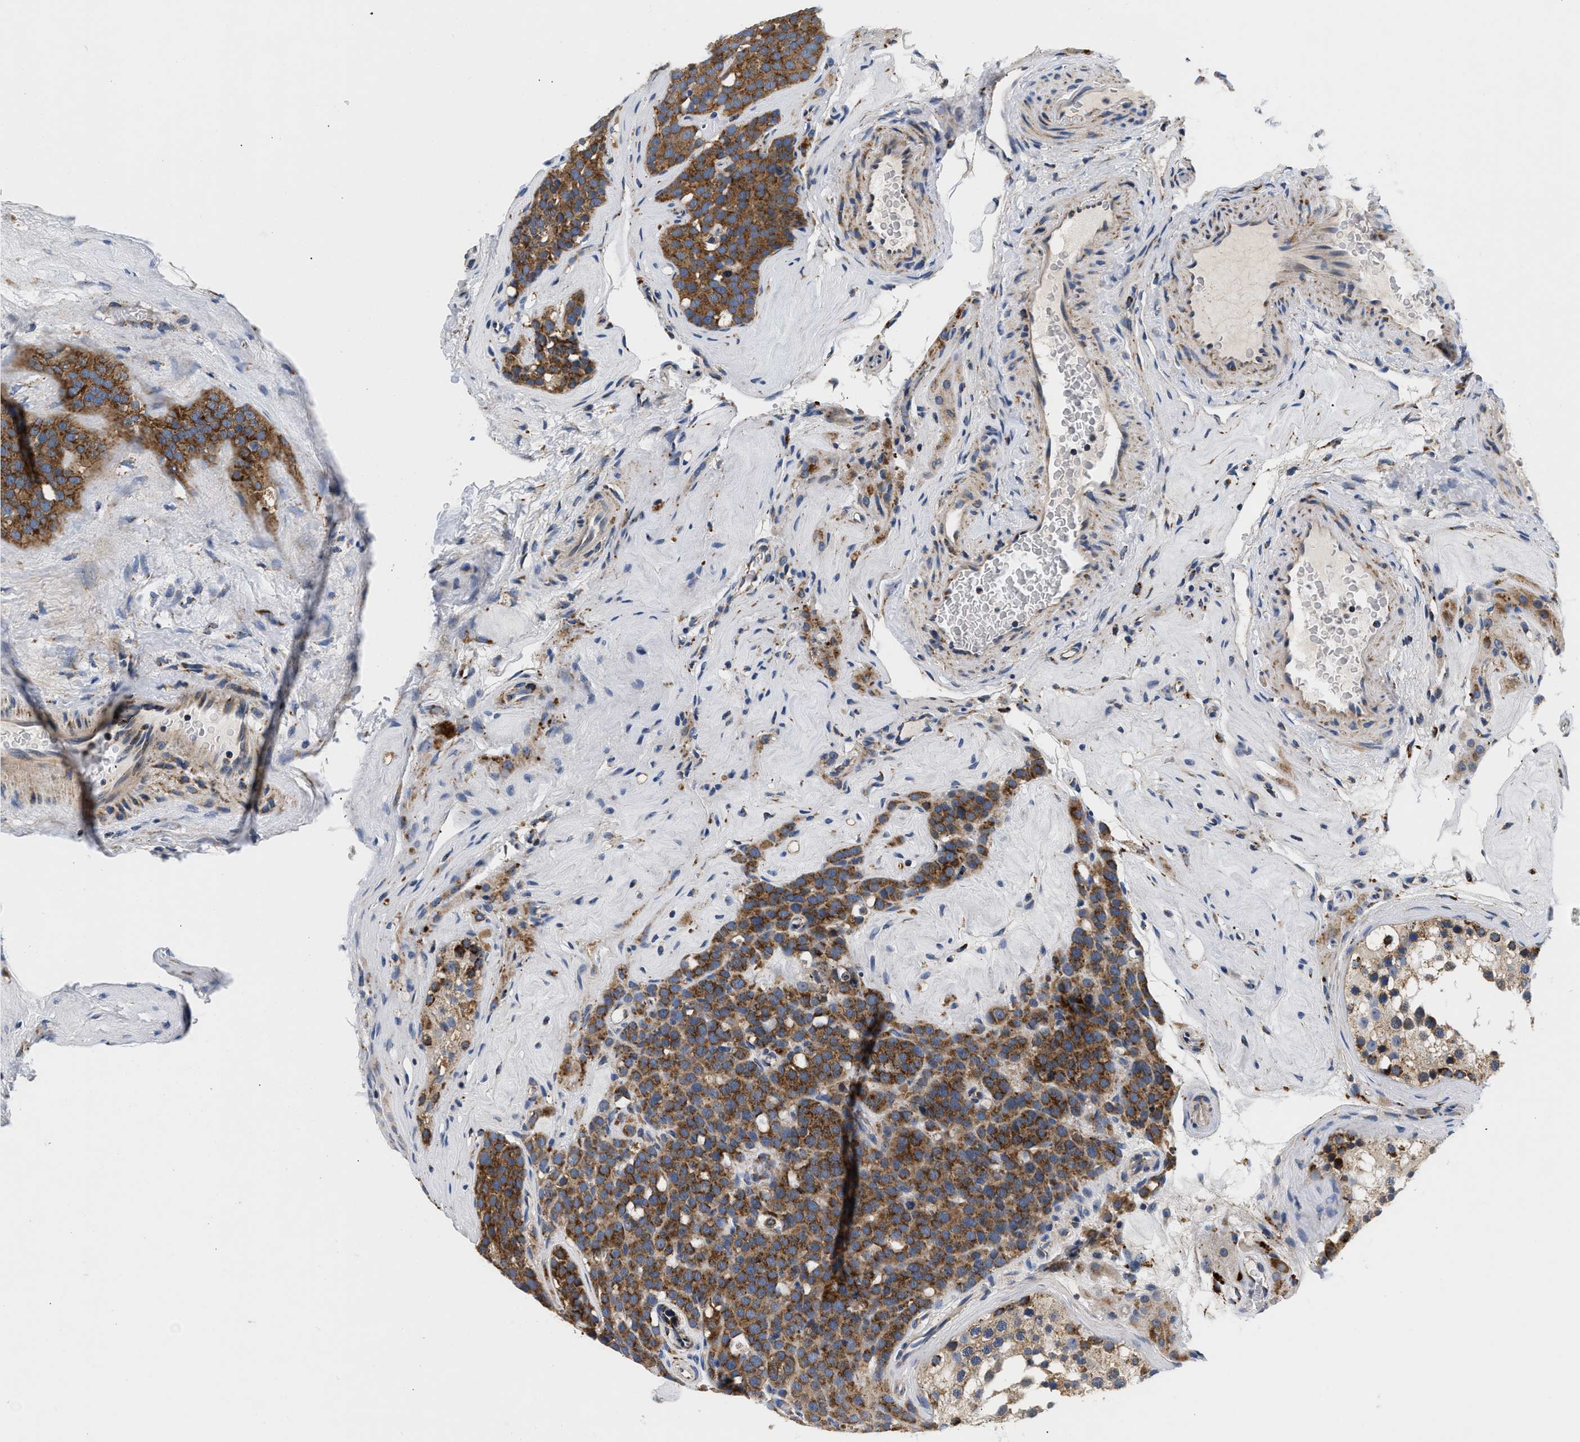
{"staining": {"intensity": "strong", "quantity": ">75%", "location": "cytoplasmic/membranous"}, "tissue": "testis cancer", "cell_type": "Tumor cells", "image_type": "cancer", "snomed": [{"axis": "morphology", "description": "Seminoma, NOS"}, {"axis": "topography", "description": "Testis"}], "caption": "Tumor cells exhibit high levels of strong cytoplasmic/membranous staining in about >75% of cells in testis seminoma. Ihc stains the protein of interest in brown and the nuclei are stained blue.", "gene": "PDP1", "patient": {"sex": "male", "age": 71}}